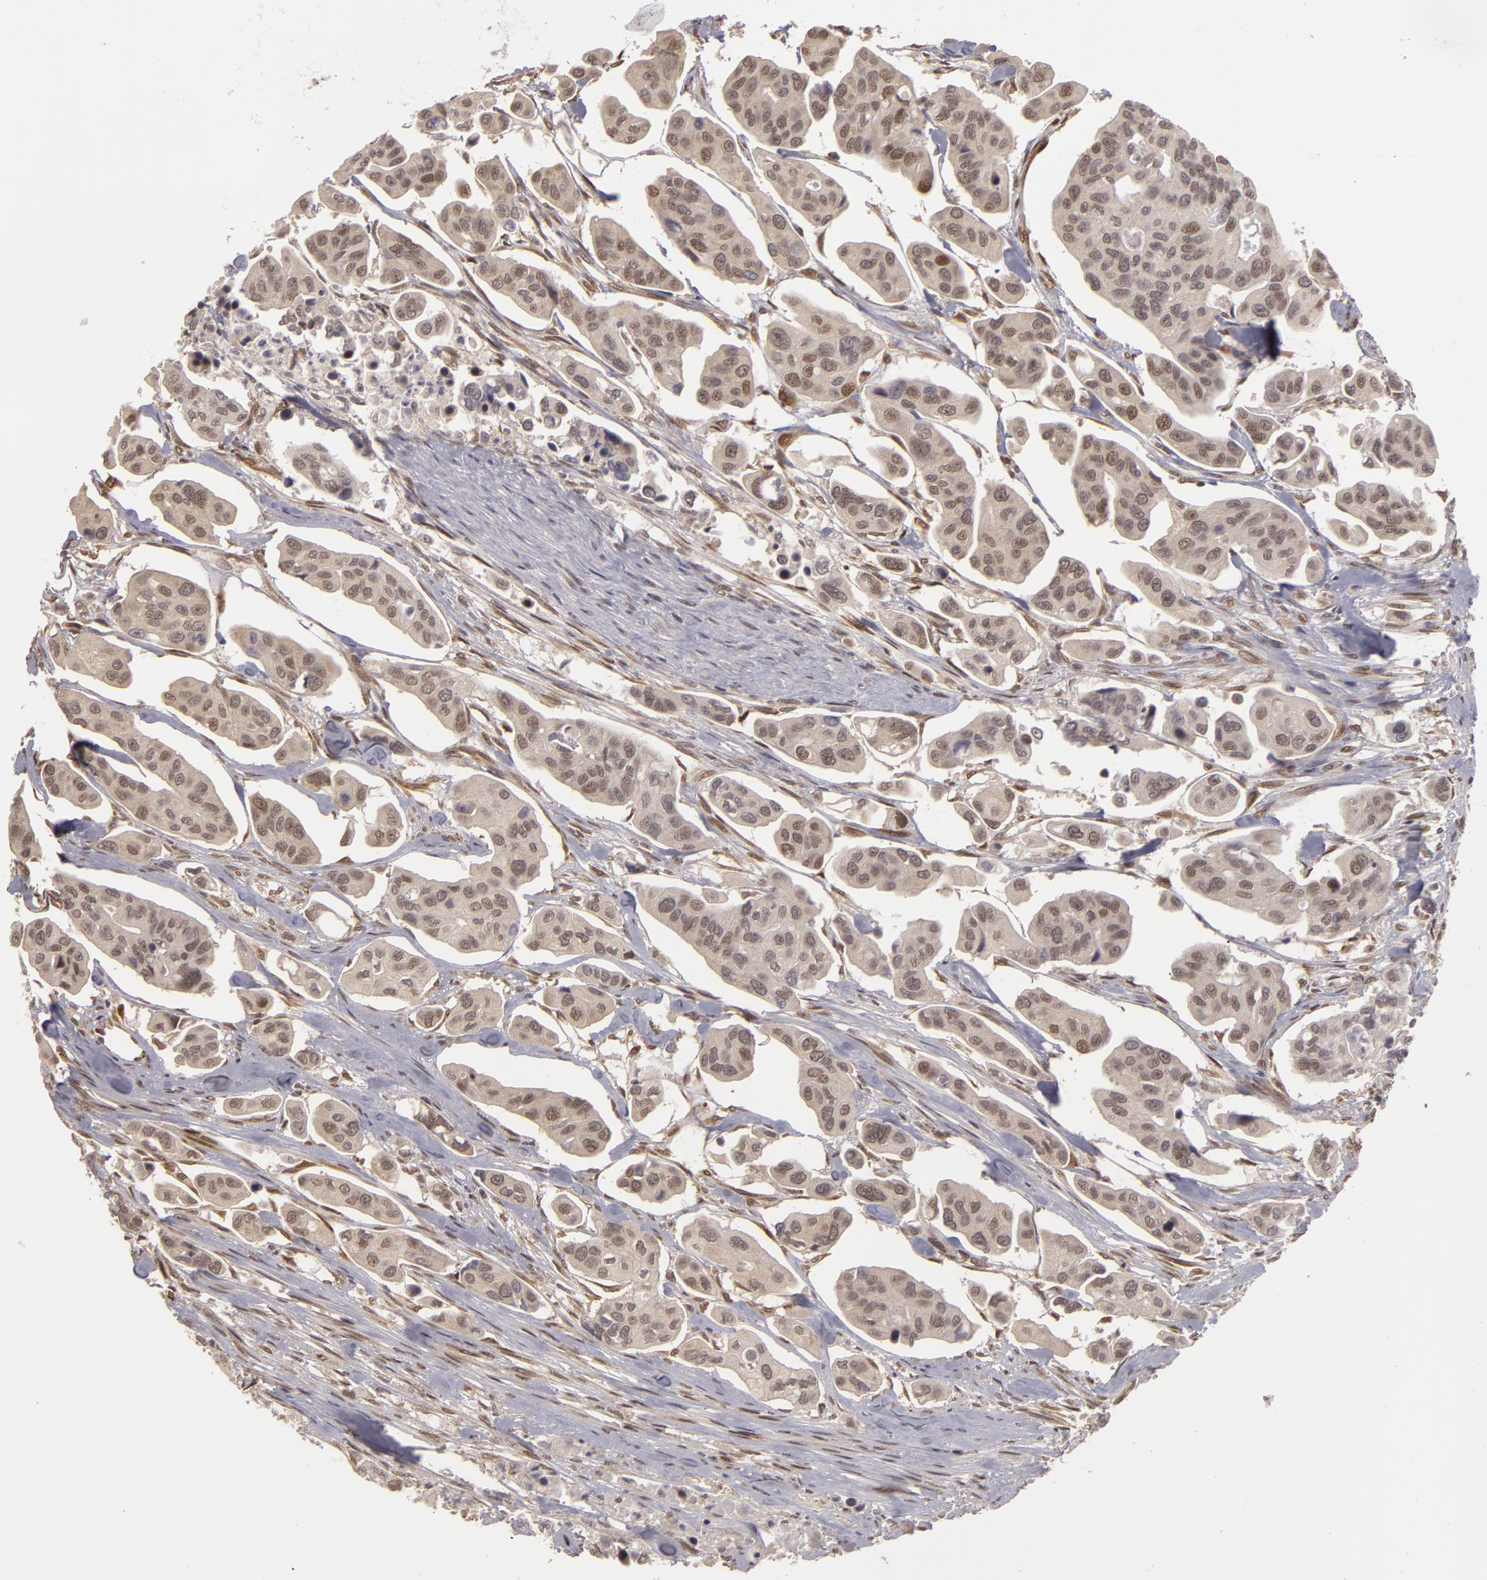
{"staining": {"intensity": "moderate", "quantity": ">75%", "location": "nuclear"}, "tissue": "urothelial cancer", "cell_type": "Tumor cells", "image_type": "cancer", "snomed": [{"axis": "morphology", "description": "Adenocarcinoma, NOS"}, {"axis": "topography", "description": "Urinary bladder"}], "caption": "Protein positivity by immunohistochemistry shows moderate nuclear expression in about >75% of tumor cells in urothelial cancer.", "gene": "ZNF133", "patient": {"sex": "male", "age": 61}}